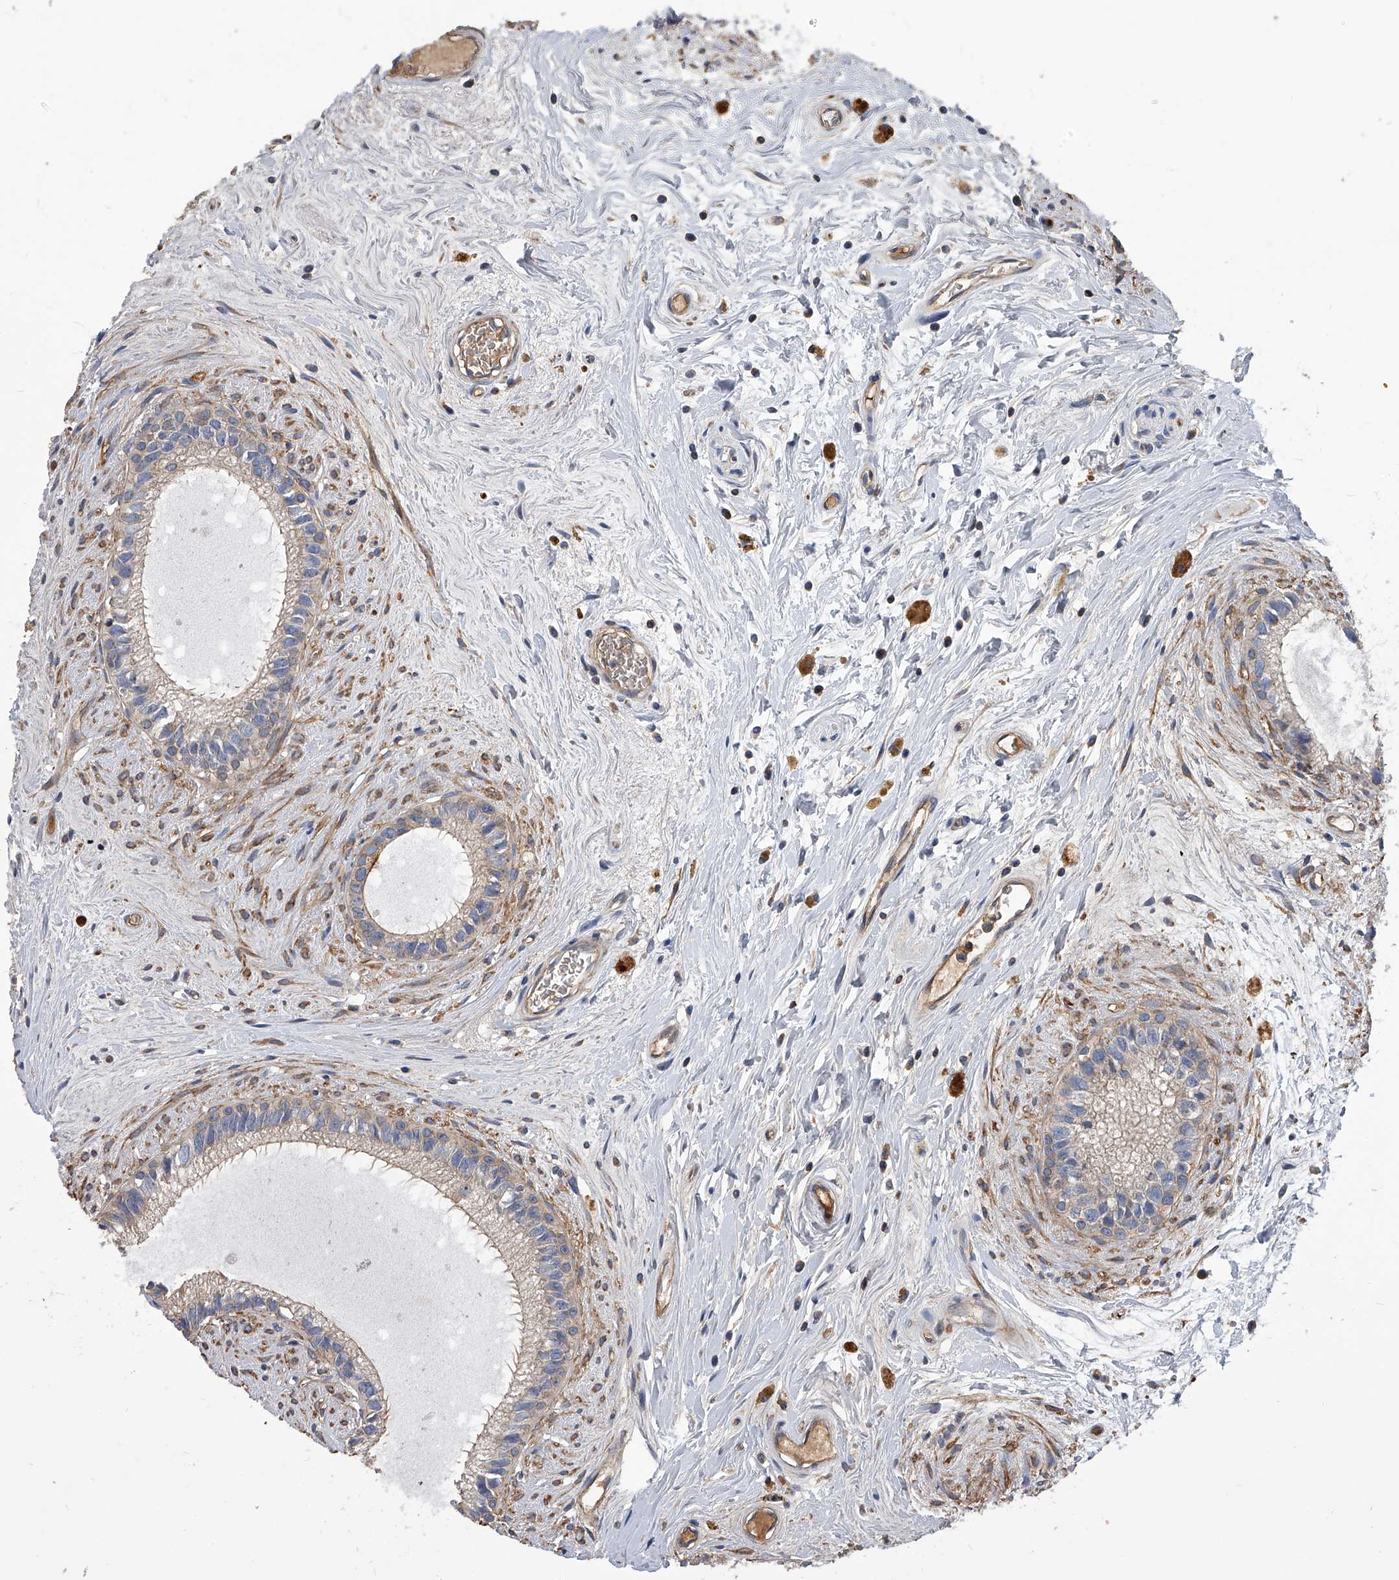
{"staining": {"intensity": "moderate", "quantity": "<25%", "location": "cytoplasmic/membranous"}, "tissue": "epididymis", "cell_type": "Glandular cells", "image_type": "normal", "snomed": [{"axis": "morphology", "description": "Normal tissue, NOS"}, {"axis": "topography", "description": "Epididymis"}], "caption": "Immunohistochemistry (IHC) staining of benign epididymis, which reveals low levels of moderate cytoplasmic/membranous positivity in about <25% of glandular cells indicating moderate cytoplasmic/membranous protein expression. The staining was performed using DAB (brown) for protein detection and nuclei were counterstained in hematoxylin (blue).", "gene": "CUL7", "patient": {"sex": "male", "age": 80}}